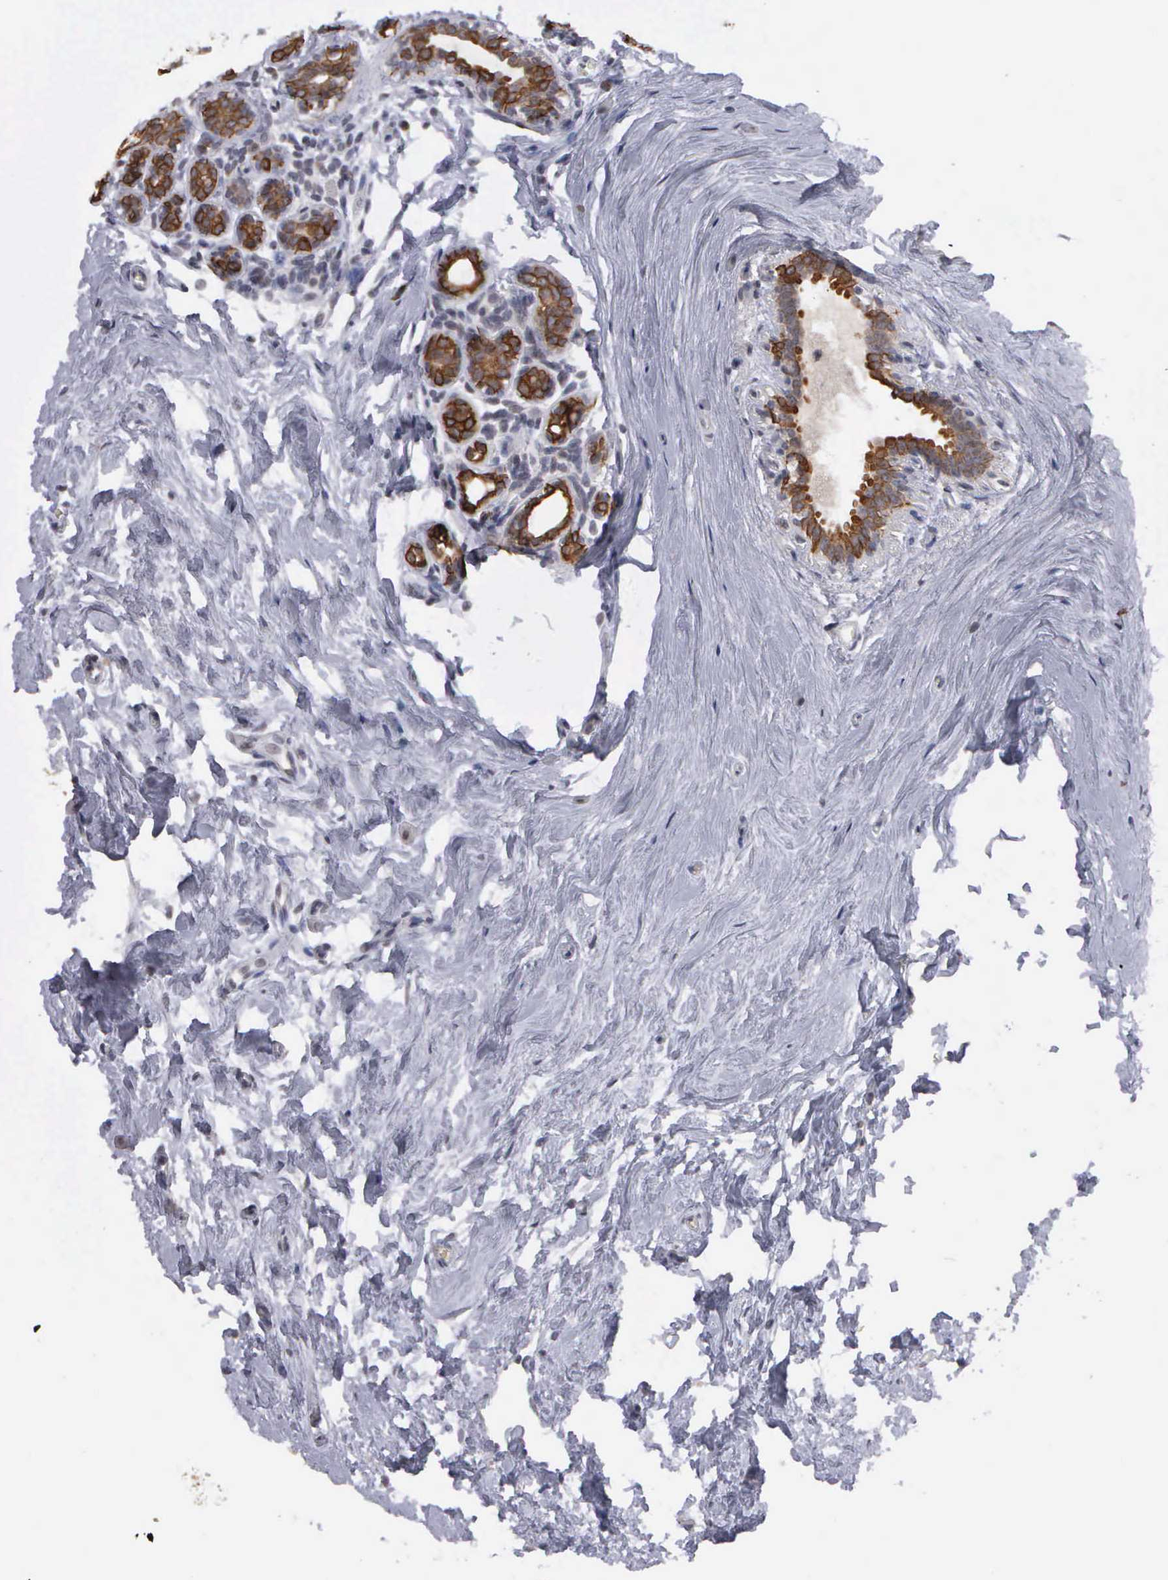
{"staining": {"intensity": "moderate", "quantity": "25%-75%", "location": "cytoplasmic/membranous"}, "tissue": "breast cancer", "cell_type": "Tumor cells", "image_type": "cancer", "snomed": [{"axis": "morphology", "description": "Duct carcinoma"}, {"axis": "topography", "description": "Breast"}], "caption": "Approximately 25%-75% of tumor cells in human breast infiltrating ductal carcinoma show moderate cytoplasmic/membranous protein positivity as visualized by brown immunohistochemical staining.", "gene": "WDR89", "patient": {"sex": "female", "age": 69}}